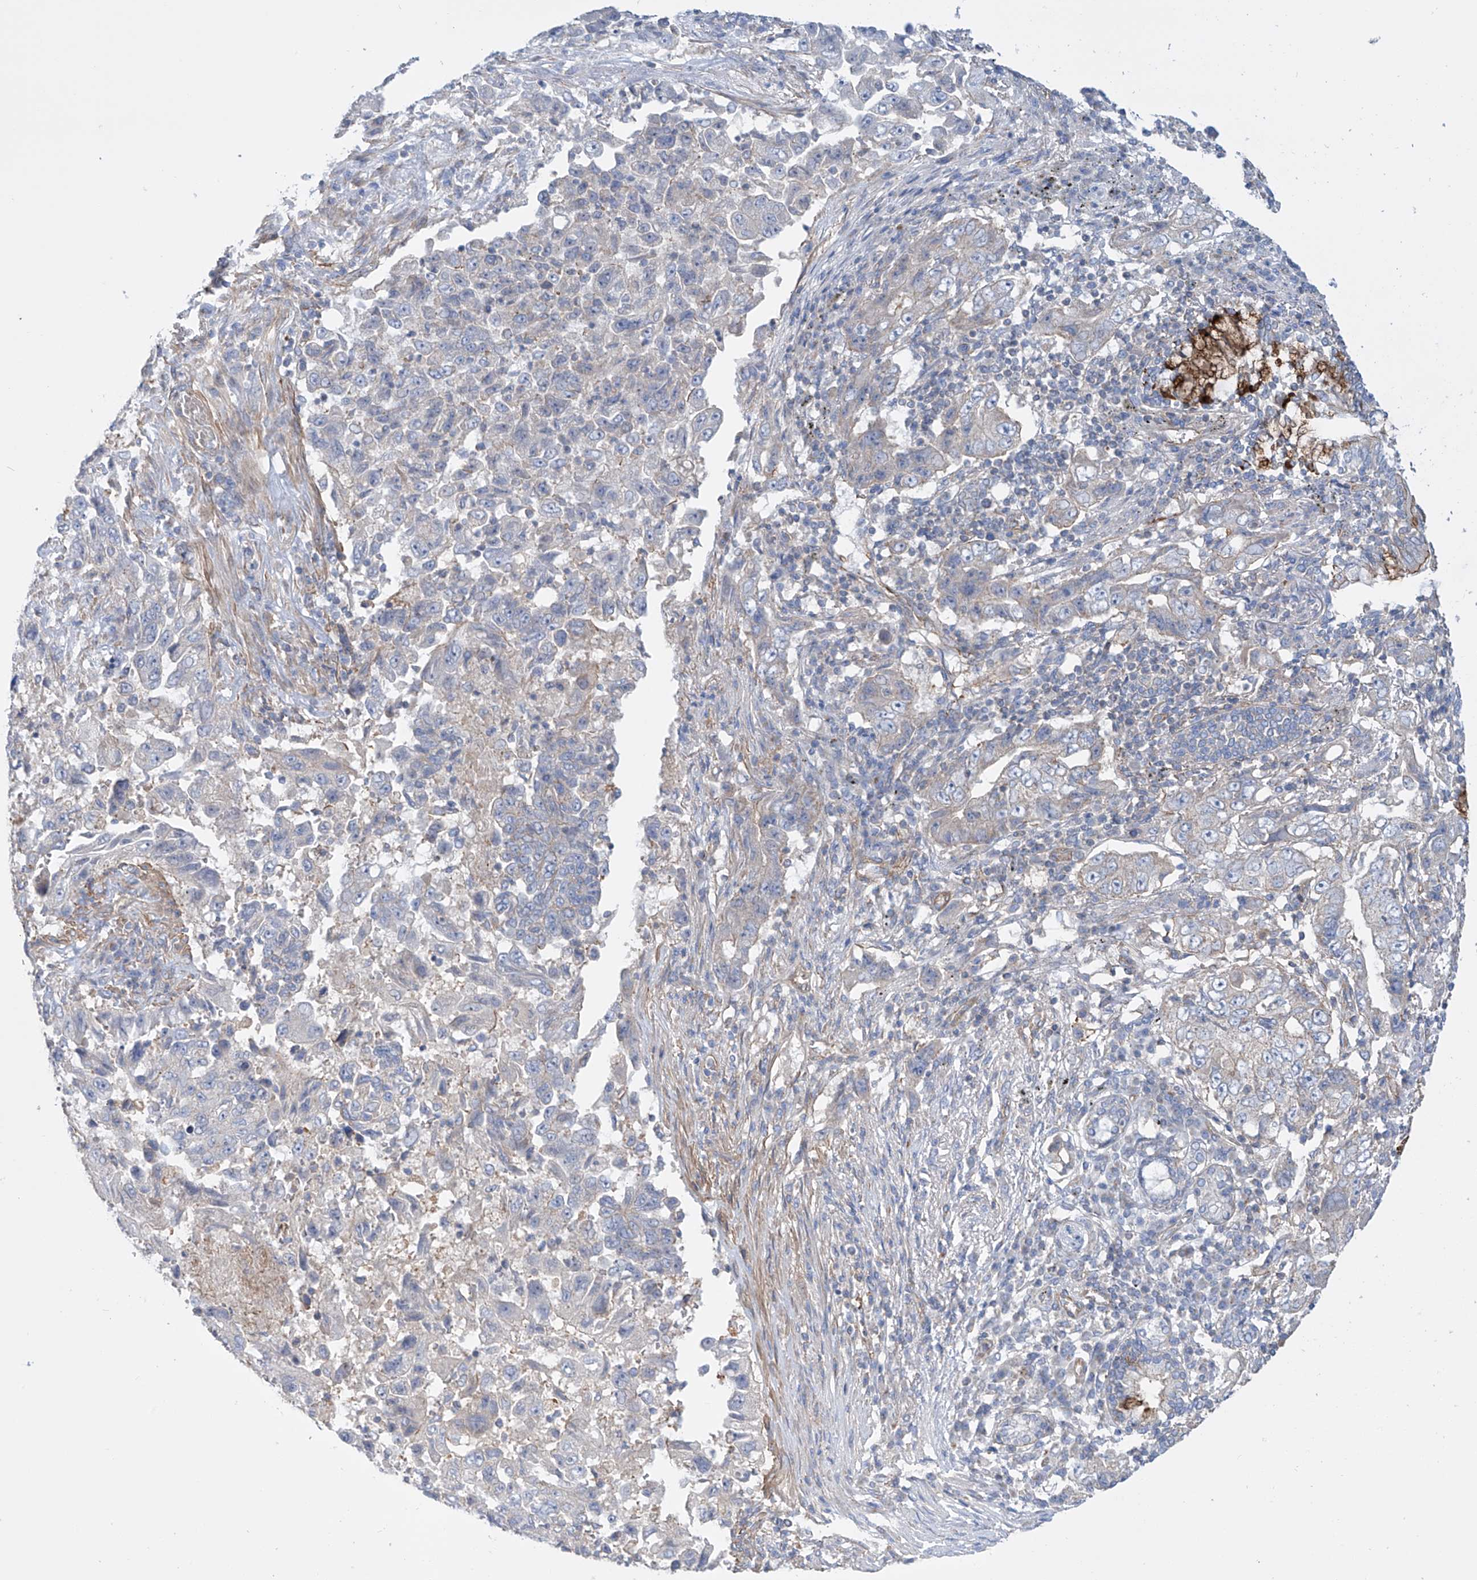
{"staining": {"intensity": "negative", "quantity": "none", "location": "none"}, "tissue": "lung cancer", "cell_type": "Tumor cells", "image_type": "cancer", "snomed": [{"axis": "morphology", "description": "Adenocarcinoma, NOS"}, {"axis": "topography", "description": "Lung"}], "caption": "Lung cancer was stained to show a protein in brown. There is no significant staining in tumor cells. Brightfield microscopy of IHC stained with DAB (brown) and hematoxylin (blue), captured at high magnification.", "gene": "TMEM209", "patient": {"sex": "female", "age": 51}}